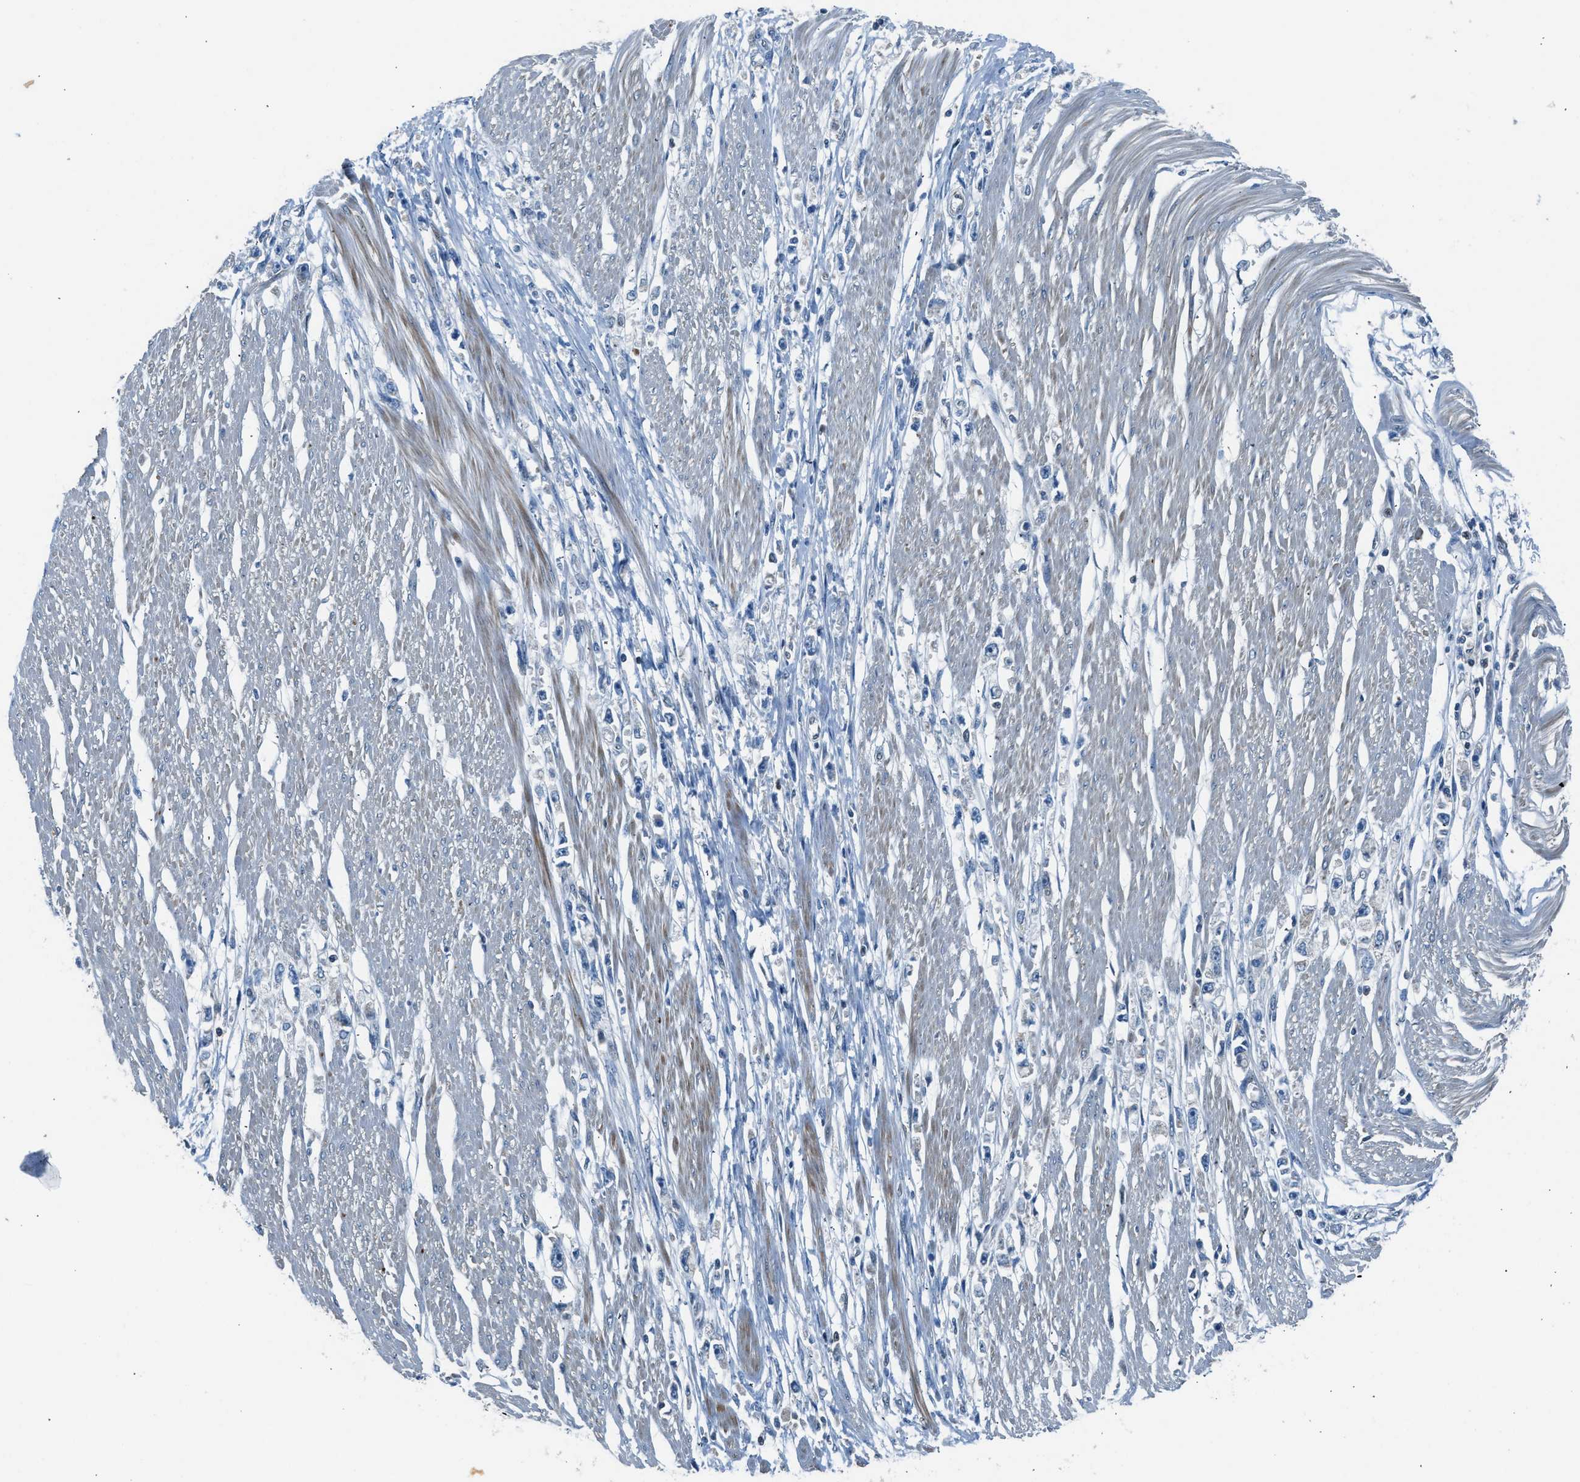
{"staining": {"intensity": "negative", "quantity": "none", "location": "none"}, "tissue": "stomach cancer", "cell_type": "Tumor cells", "image_type": "cancer", "snomed": [{"axis": "morphology", "description": "Adenocarcinoma, NOS"}, {"axis": "topography", "description": "Stomach"}], "caption": "This image is of stomach cancer stained with IHC to label a protein in brown with the nuclei are counter-stained blue. There is no expression in tumor cells. (DAB (3,3'-diaminobenzidine) IHC with hematoxylin counter stain).", "gene": "LMLN", "patient": {"sex": "female", "age": 59}}